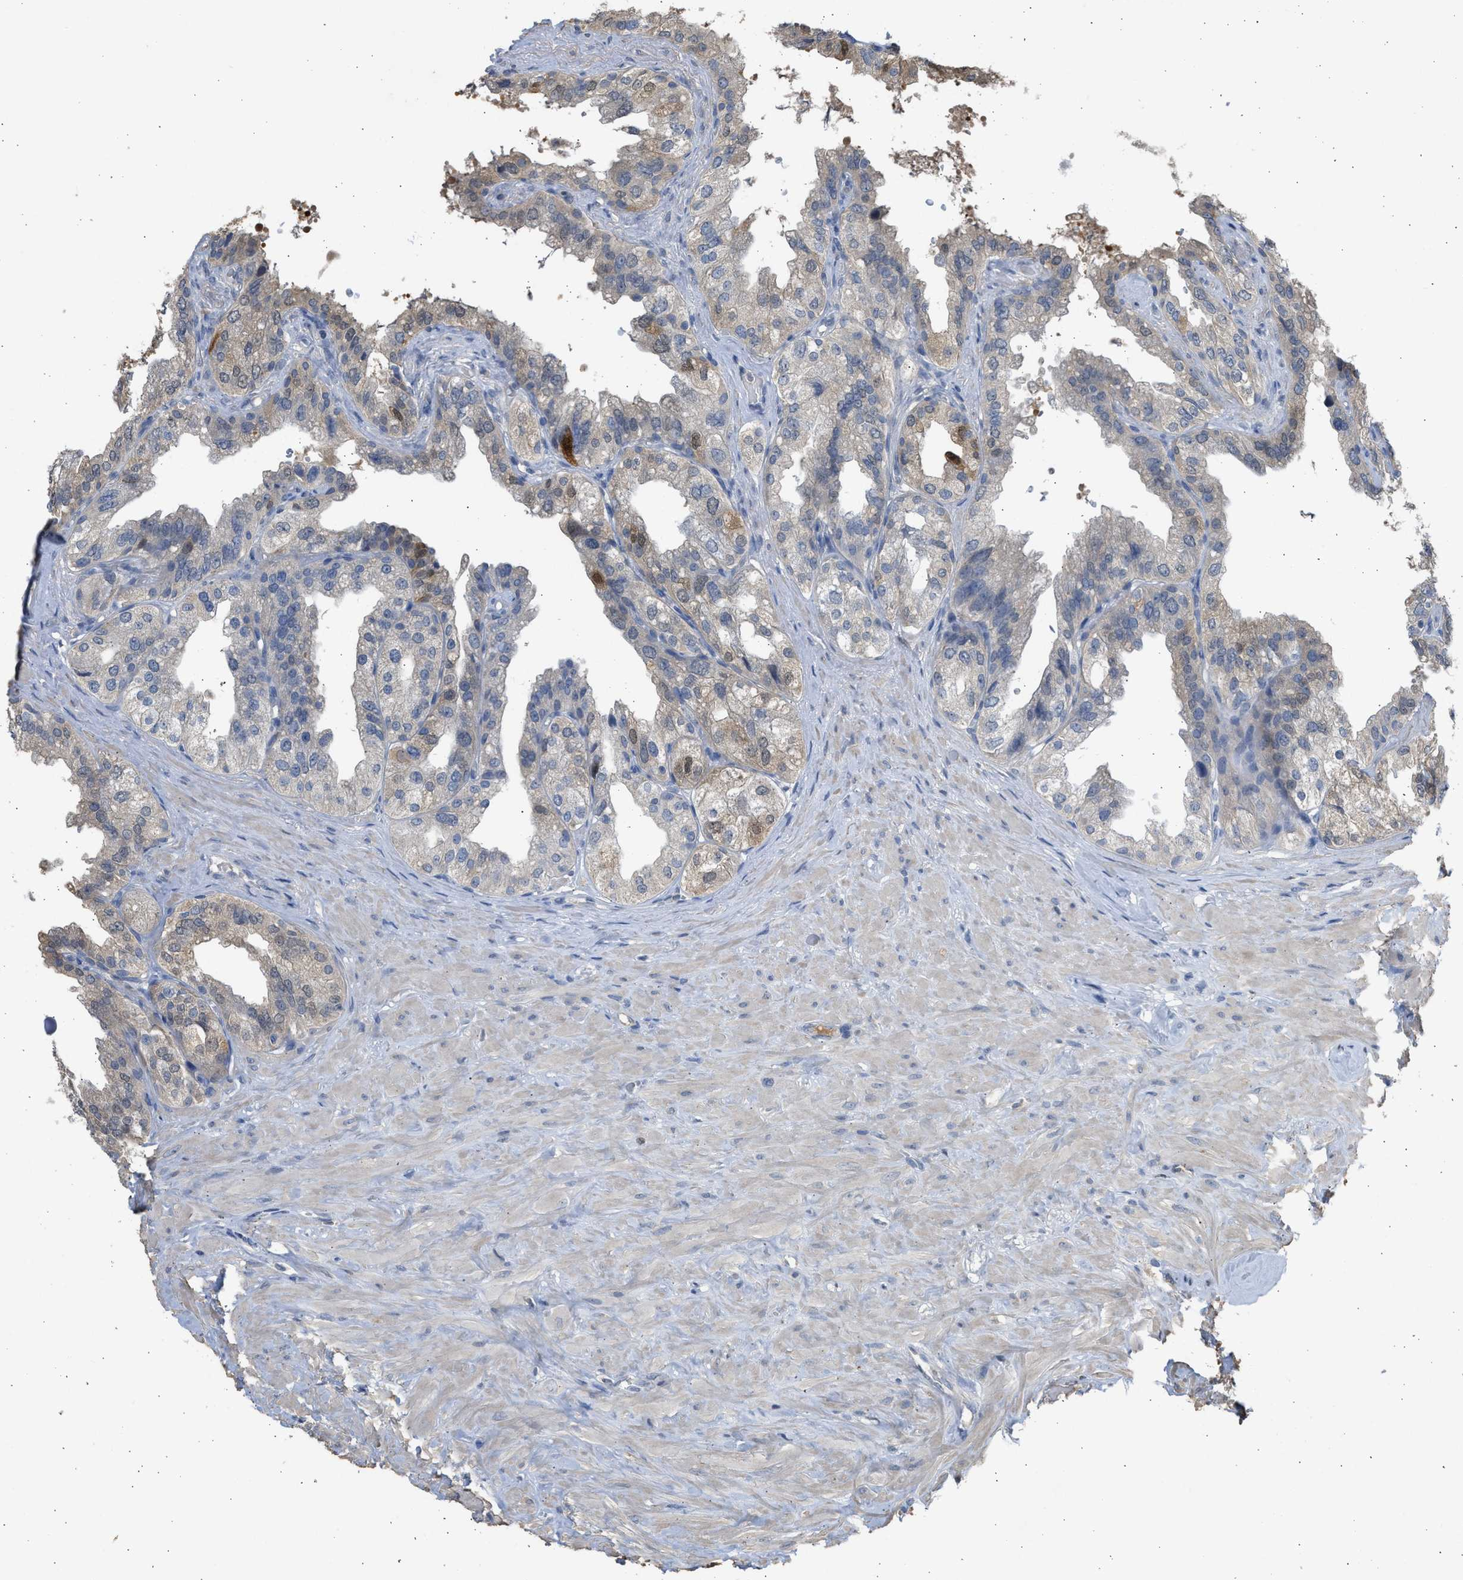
{"staining": {"intensity": "moderate", "quantity": "25%-75%", "location": "cytoplasmic/membranous,nuclear"}, "tissue": "seminal vesicle", "cell_type": "Glandular cells", "image_type": "normal", "snomed": [{"axis": "morphology", "description": "Normal tissue, NOS"}, {"axis": "topography", "description": "Seminal veicle"}], "caption": "About 25%-75% of glandular cells in benign seminal vesicle exhibit moderate cytoplasmic/membranous,nuclear protein positivity as visualized by brown immunohistochemical staining.", "gene": "SULT2A1", "patient": {"sex": "male", "age": 68}}